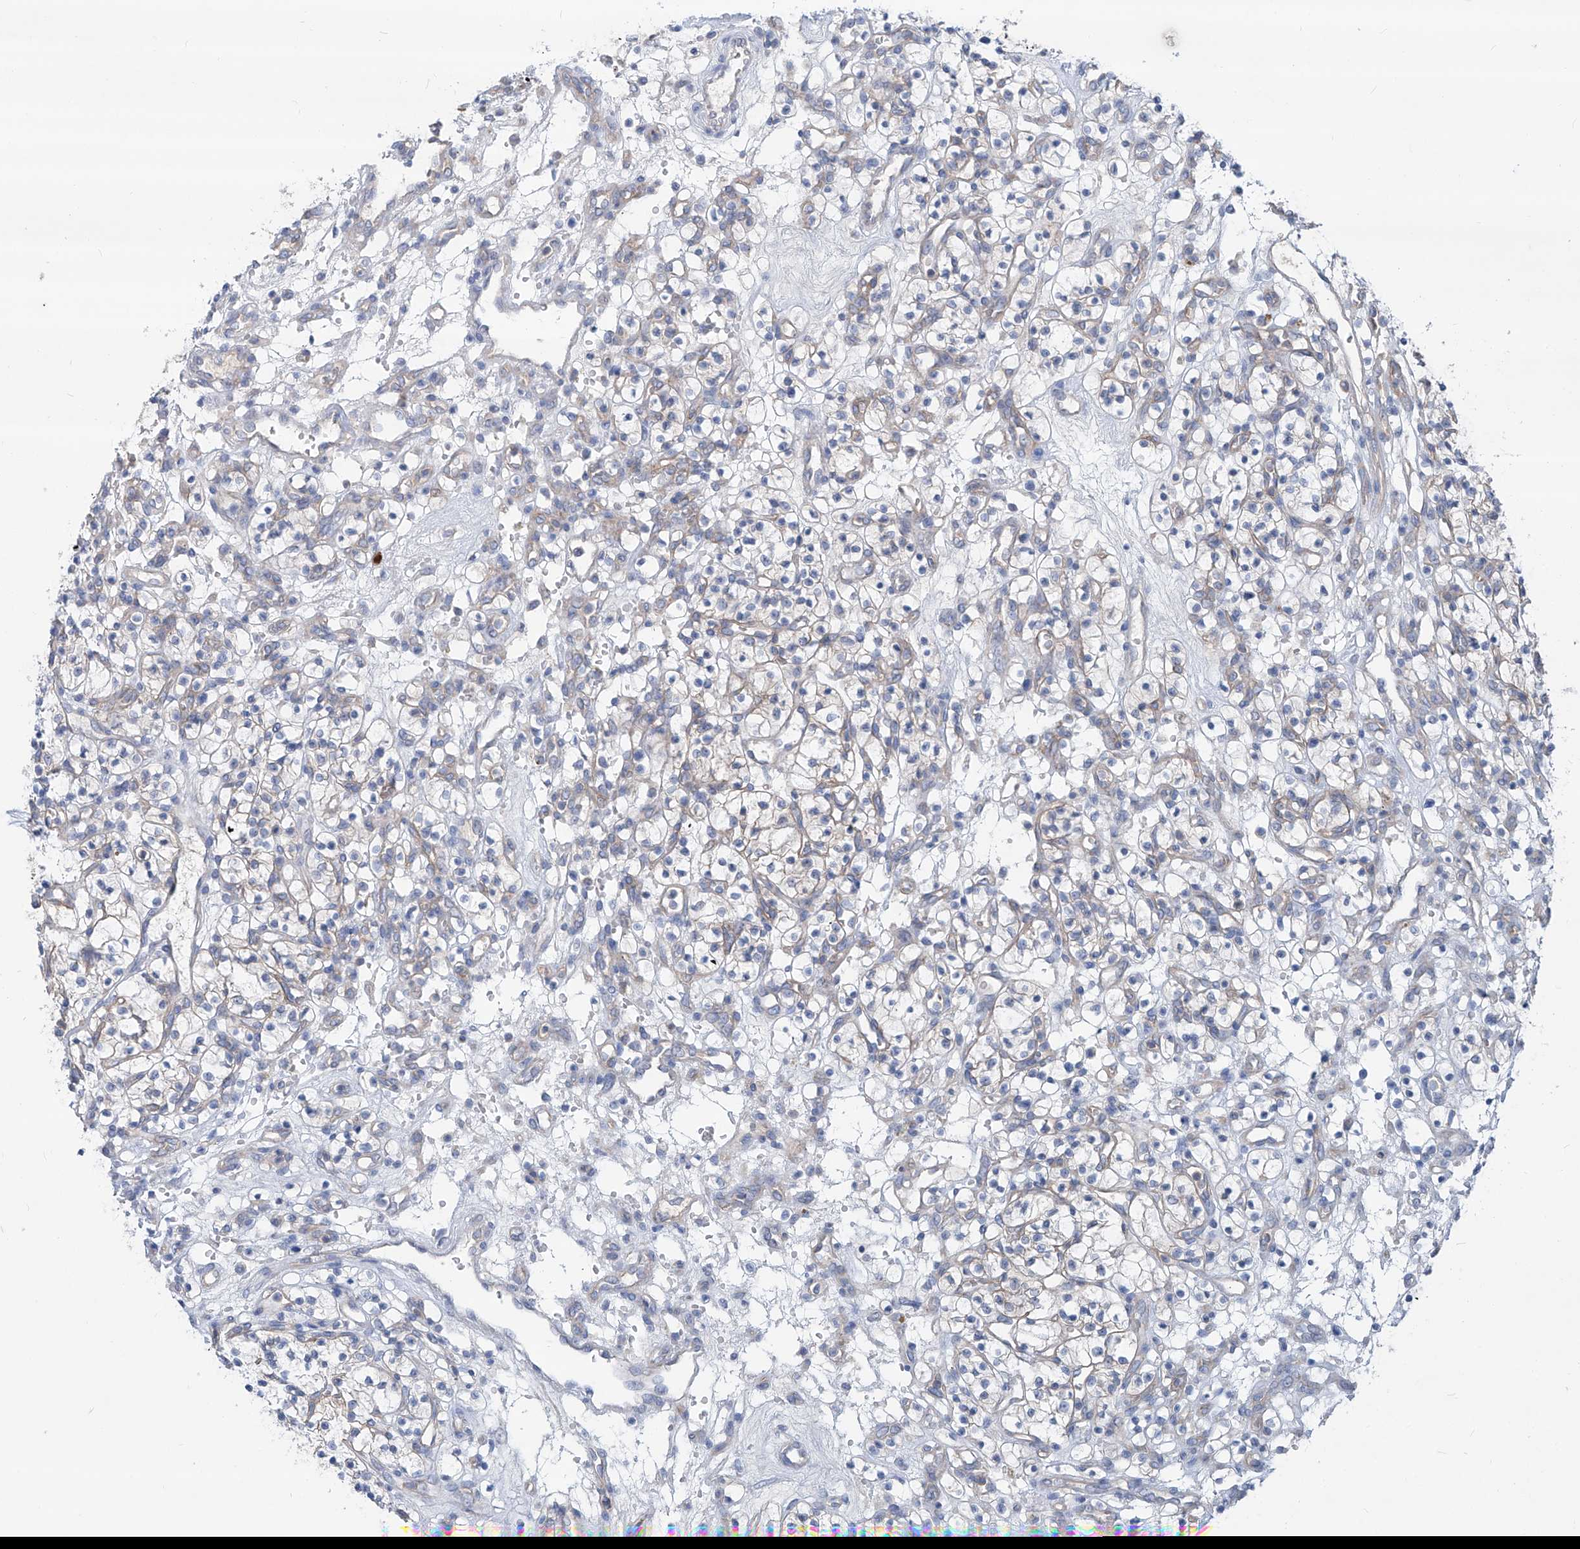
{"staining": {"intensity": "weak", "quantity": "25%-75%", "location": "cytoplasmic/membranous"}, "tissue": "renal cancer", "cell_type": "Tumor cells", "image_type": "cancer", "snomed": [{"axis": "morphology", "description": "Adenocarcinoma, NOS"}, {"axis": "topography", "description": "Kidney"}], "caption": "Tumor cells reveal weak cytoplasmic/membranous staining in about 25%-75% of cells in renal cancer (adenocarcinoma). Using DAB (brown) and hematoxylin (blue) stains, captured at high magnification using brightfield microscopy.", "gene": "AKAP10", "patient": {"sex": "female", "age": 57}}